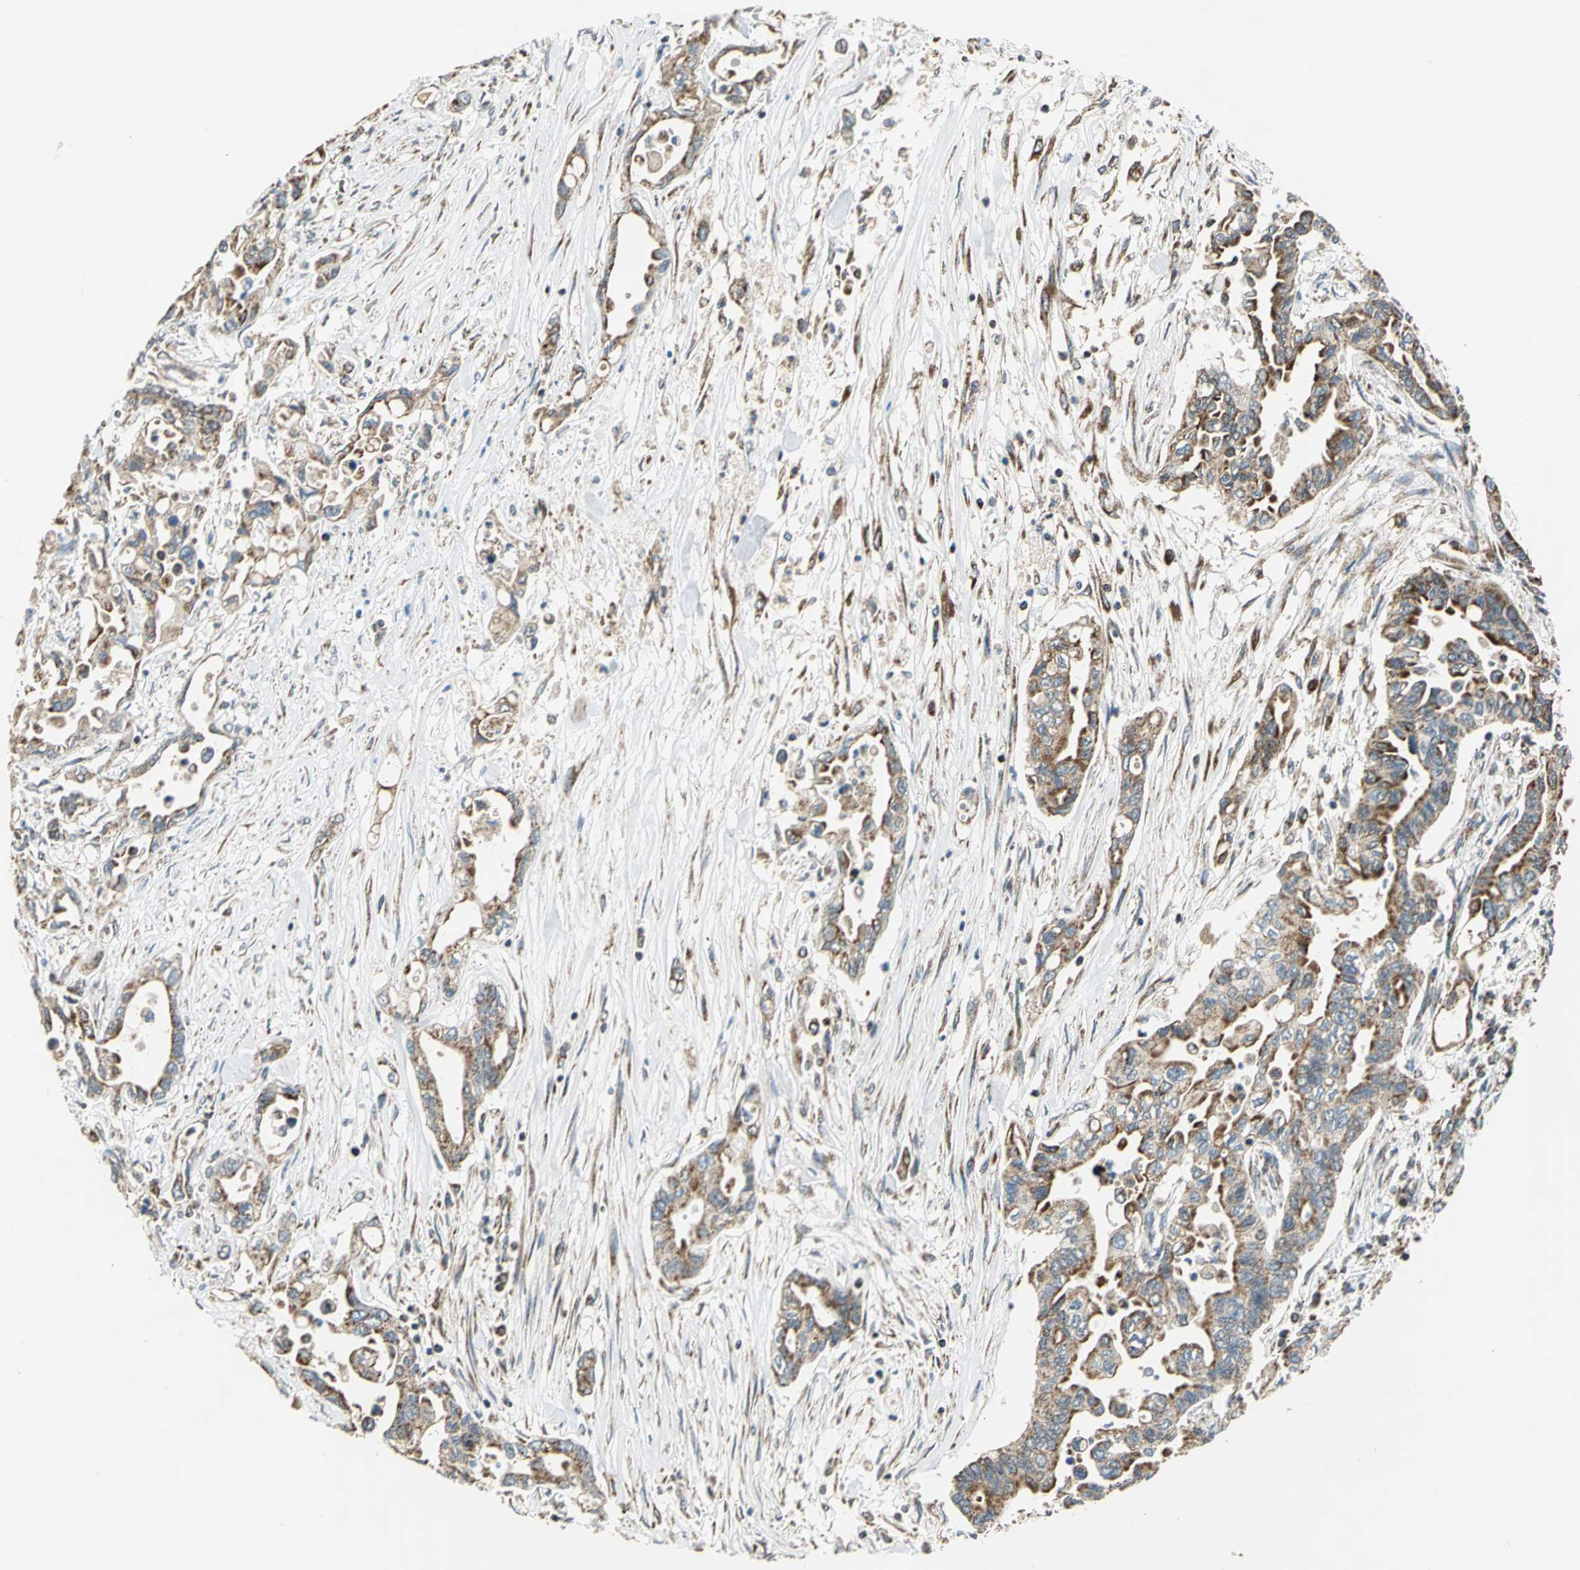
{"staining": {"intensity": "moderate", "quantity": ">75%", "location": "cytoplasmic/membranous"}, "tissue": "pancreatic cancer", "cell_type": "Tumor cells", "image_type": "cancer", "snomed": [{"axis": "morphology", "description": "Adenocarcinoma, NOS"}, {"axis": "topography", "description": "Pancreas"}], "caption": "Immunohistochemistry photomicrograph of neoplastic tissue: pancreatic adenocarcinoma stained using immunohistochemistry shows medium levels of moderate protein expression localized specifically in the cytoplasmic/membranous of tumor cells, appearing as a cytoplasmic/membranous brown color.", "gene": "MRPS22", "patient": {"sex": "female", "age": 57}}